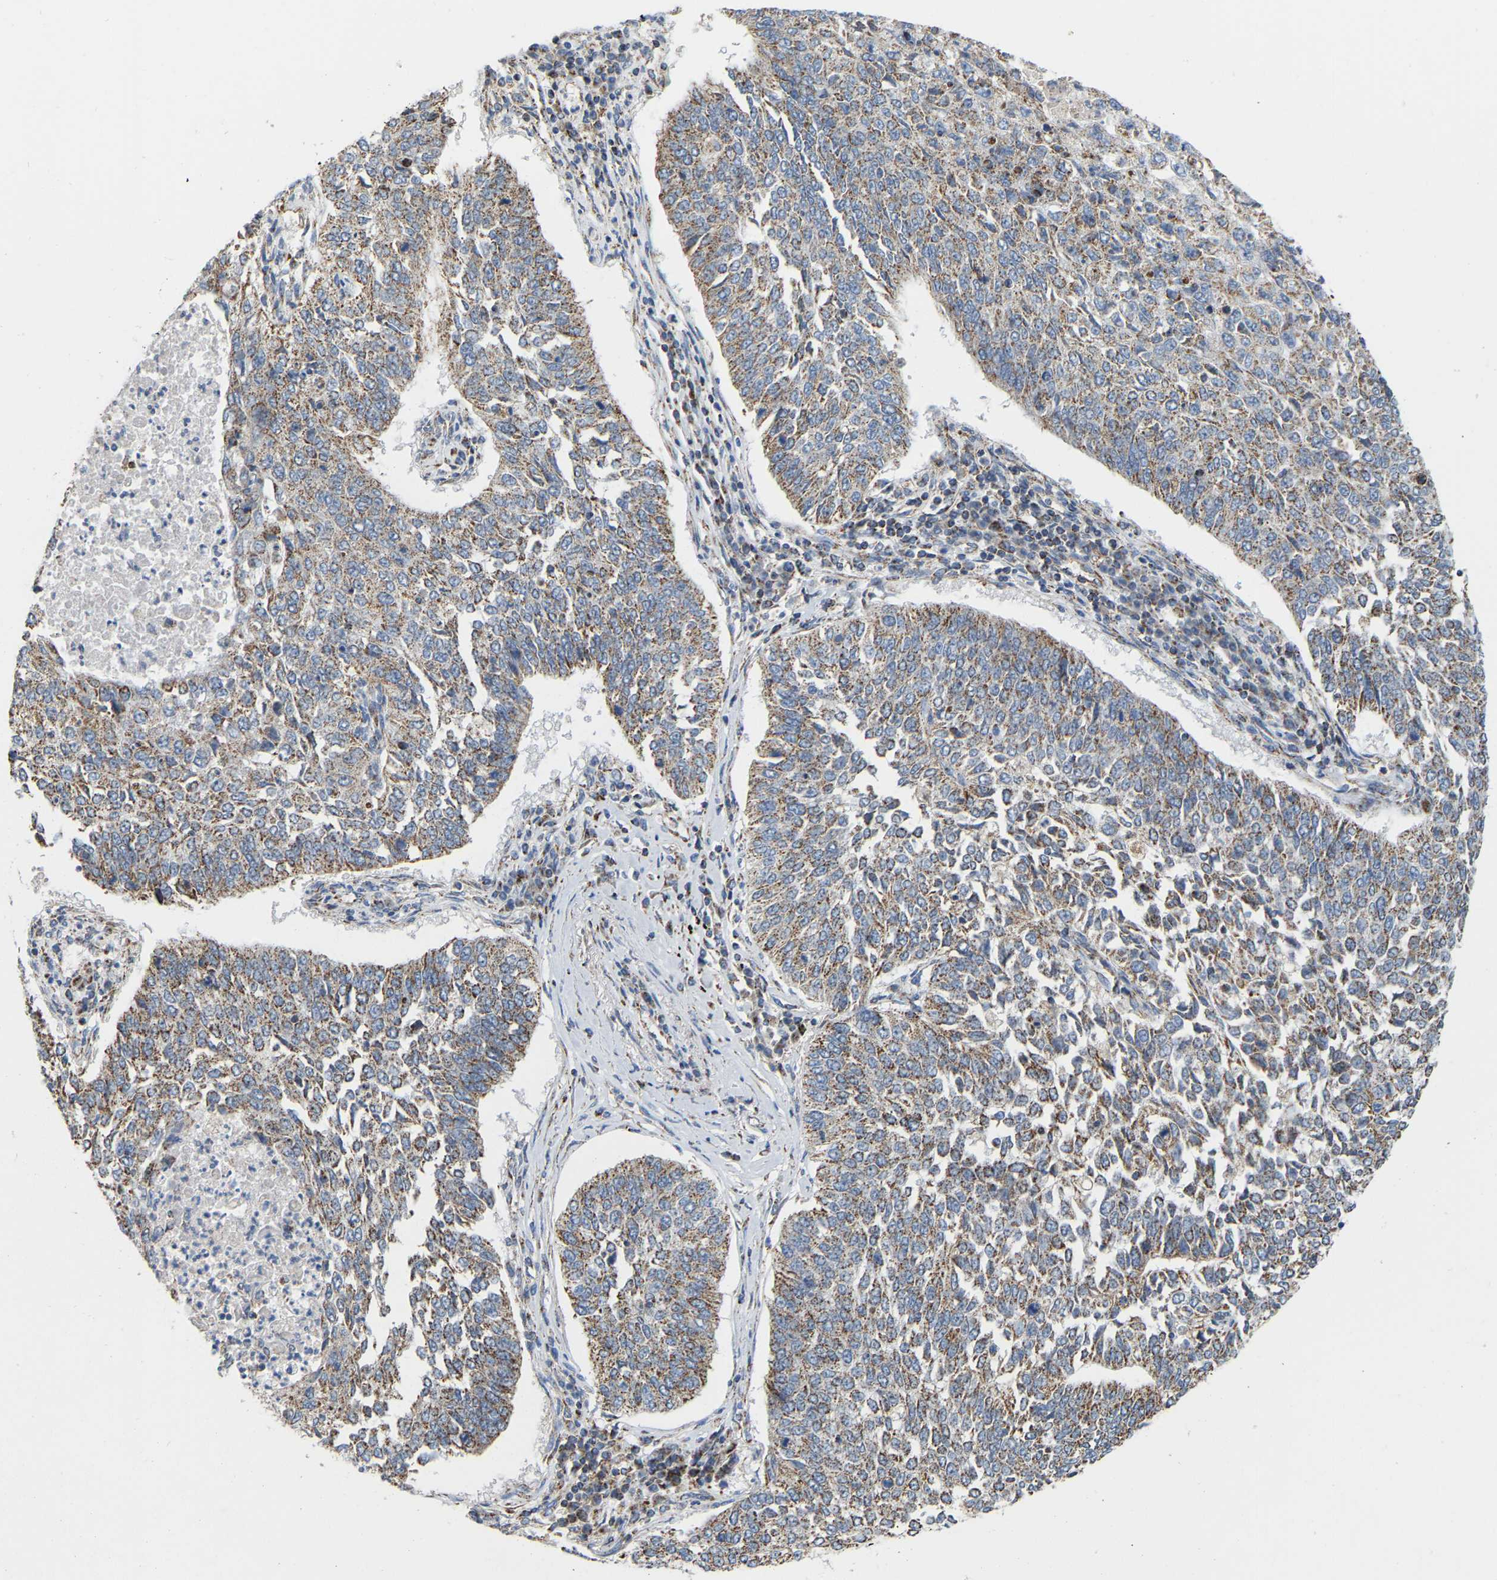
{"staining": {"intensity": "weak", "quantity": ">75%", "location": "cytoplasmic/membranous"}, "tissue": "lung cancer", "cell_type": "Tumor cells", "image_type": "cancer", "snomed": [{"axis": "morphology", "description": "Normal tissue, NOS"}, {"axis": "morphology", "description": "Squamous cell carcinoma, NOS"}, {"axis": "topography", "description": "Cartilage tissue"}, {"axis": "topography", "description": "Bronchus"}, {"axis": "topography", "description": "Lung"}], "caption": "Lung cancer (squamous cell carcinoma) stained for a protein (brown) exhibits weak cytoplasmic/membranous positive expression in about >75% of tumor cells.", "gene": "CBLB", "patient": {"sex": "female", "age": 49}}